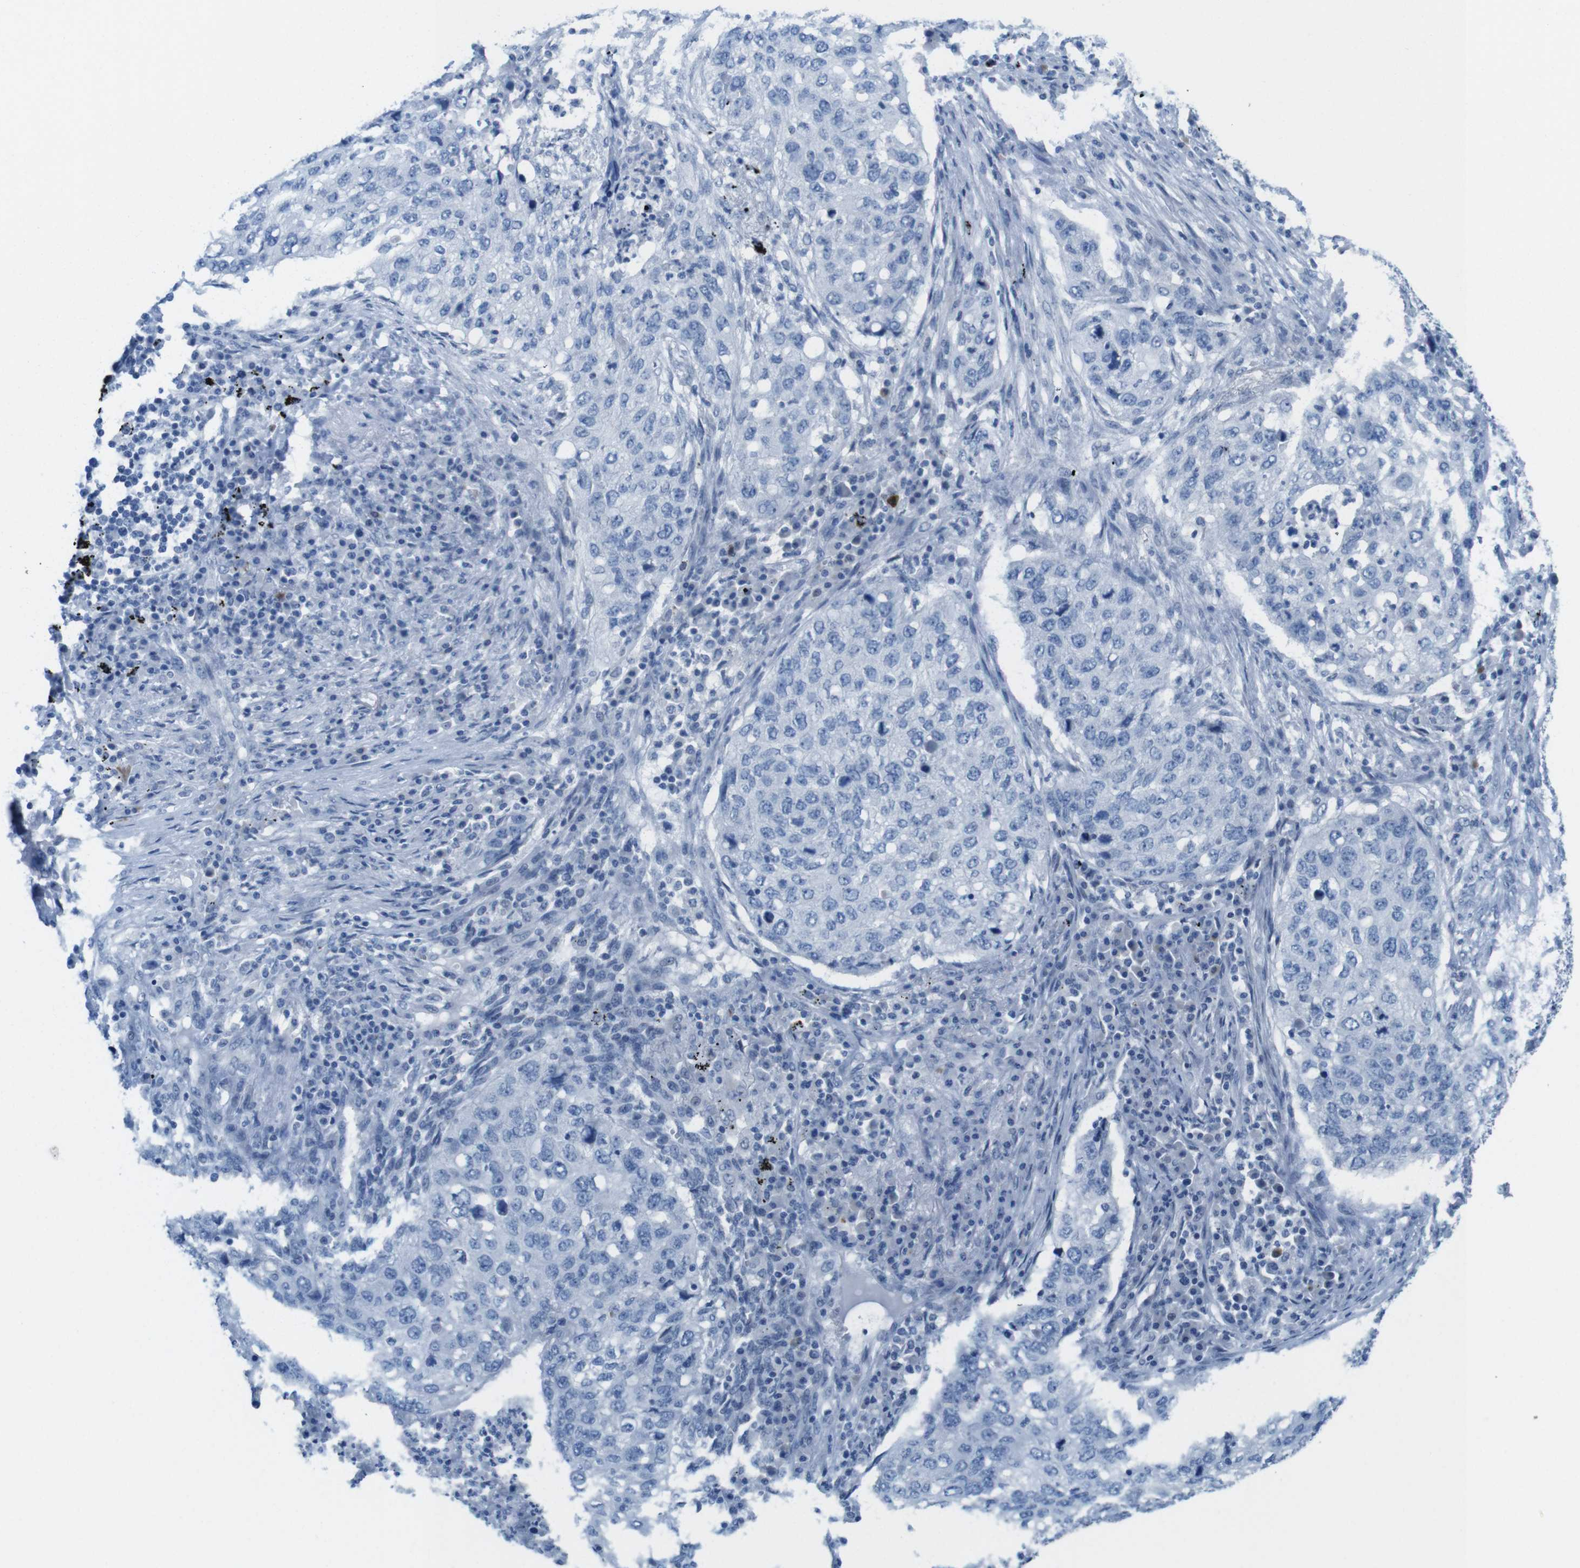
{"staining": {"intensity": "negative", "quantity": "none", "location": "none"}, "tissue": "lung cancer", "cell_type": "Tumor cells", "image_type": "cancer", "snomed": [{"axis": "morphology", "description": "Squamous cell carcinoma, NOS"}, {"axis": "topography", "description": "Lung"}], "caption": "Squamous cell carcinoma (lung) was stained to show a protein in brown. There is no significant staining in tumor cells. (Immunohistochemistry, brightfield microscopy, high magnification).", "gene": "OPN1SW", "patient": {"sex": "female", "age": 63}}